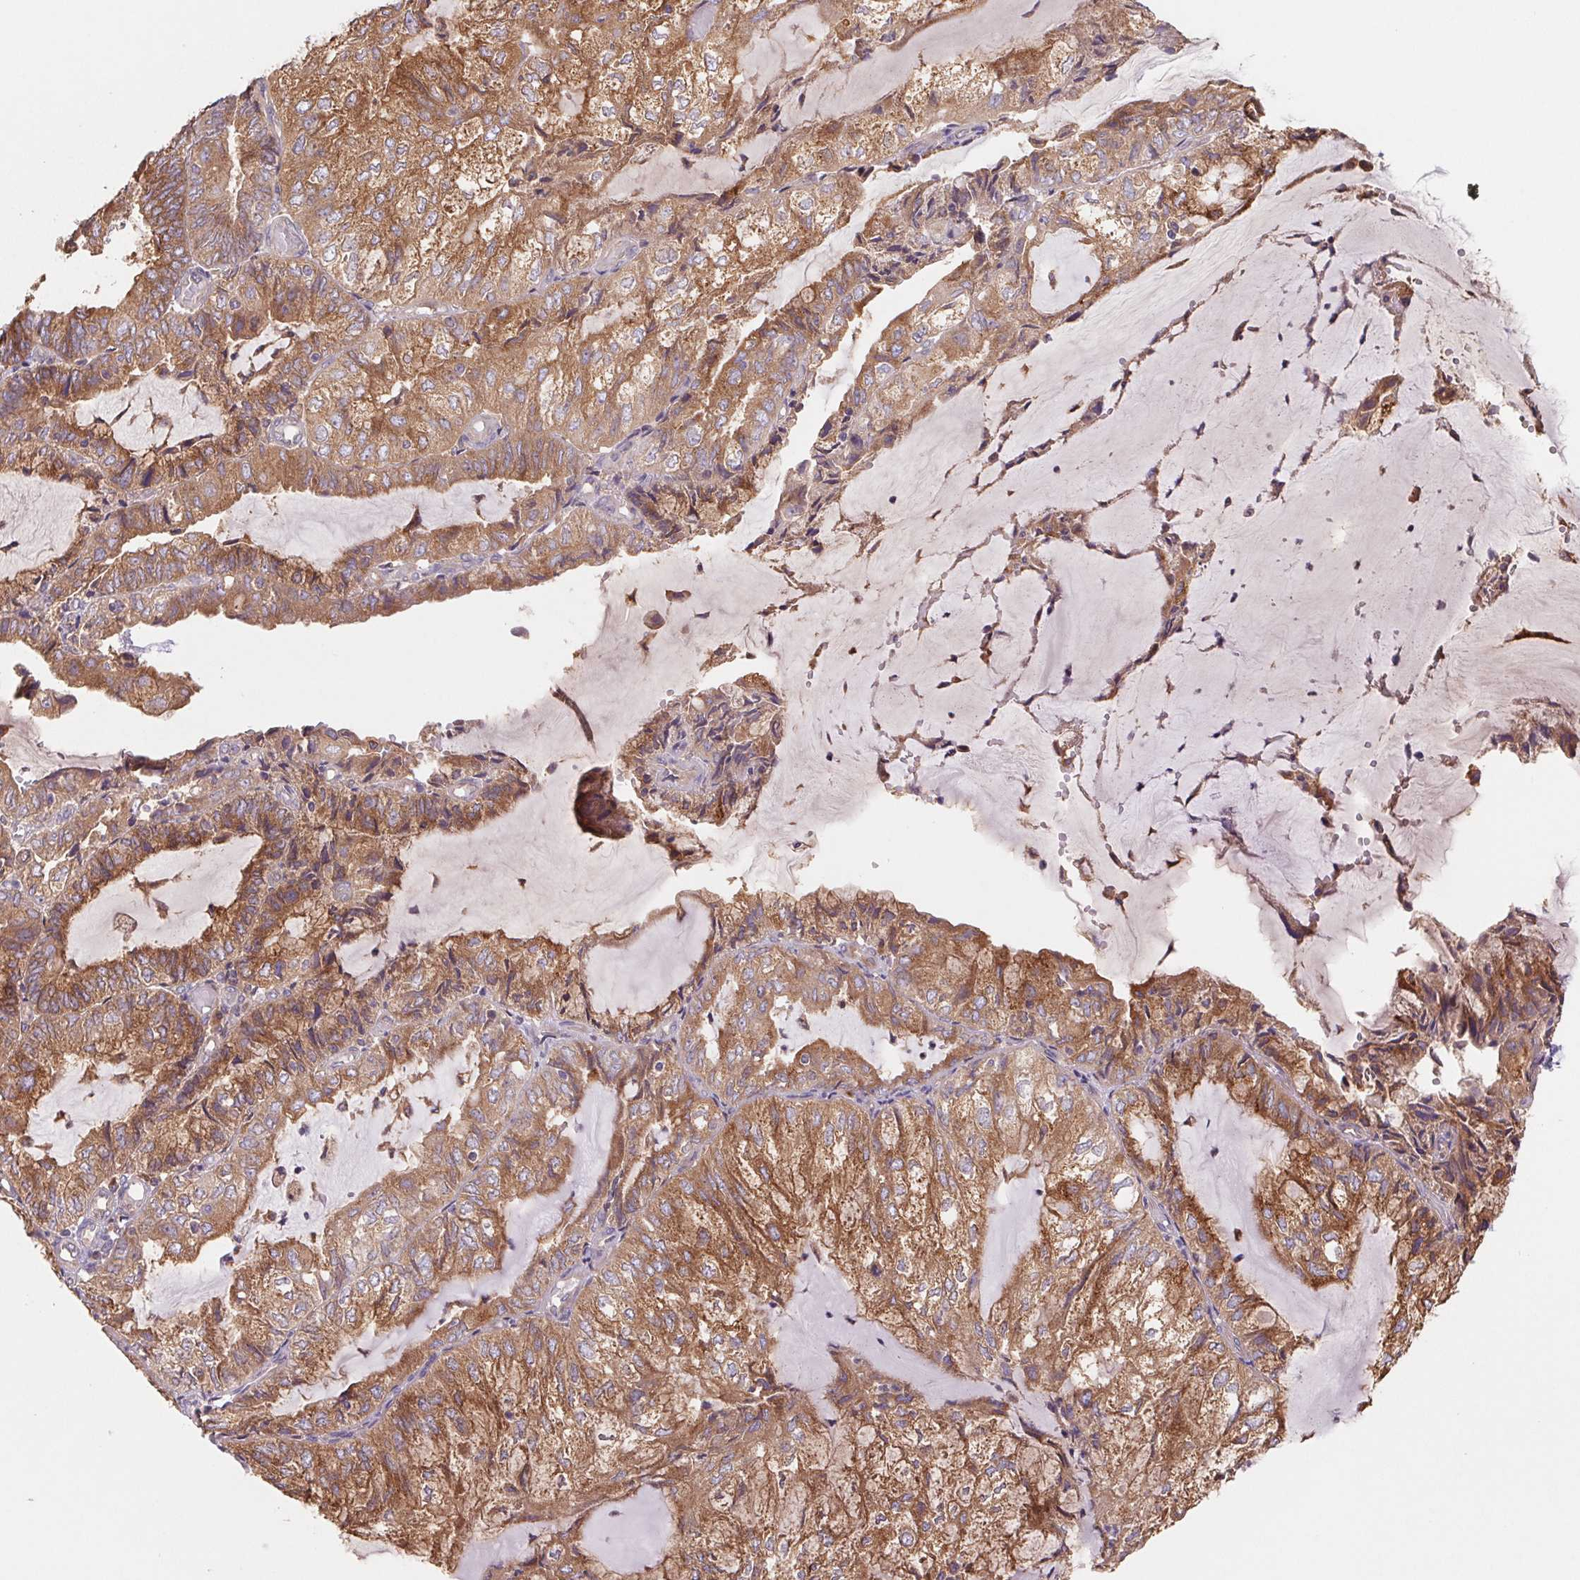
{"staining": {"intensity": "moderate", "quantity": ">75%", "location": "cytoplasmic/membranous"}, "tissue": "endometrial cancer", "cell_type": "Tumor cells", "image_type": "cancer", "snomed": [{"axis": "morphology", "description": "Adenocarcinoma, NOS"}, {"axis": "topography", "description": "Endometrium"}], "caption": "Moderate cytoplasmic/membranous positivity is seen in approximately >75% of tumor cells in endometrial adenocarcinoma.", "gene": "RAB1A", "patient": {"sex": "female", "age": 81}}